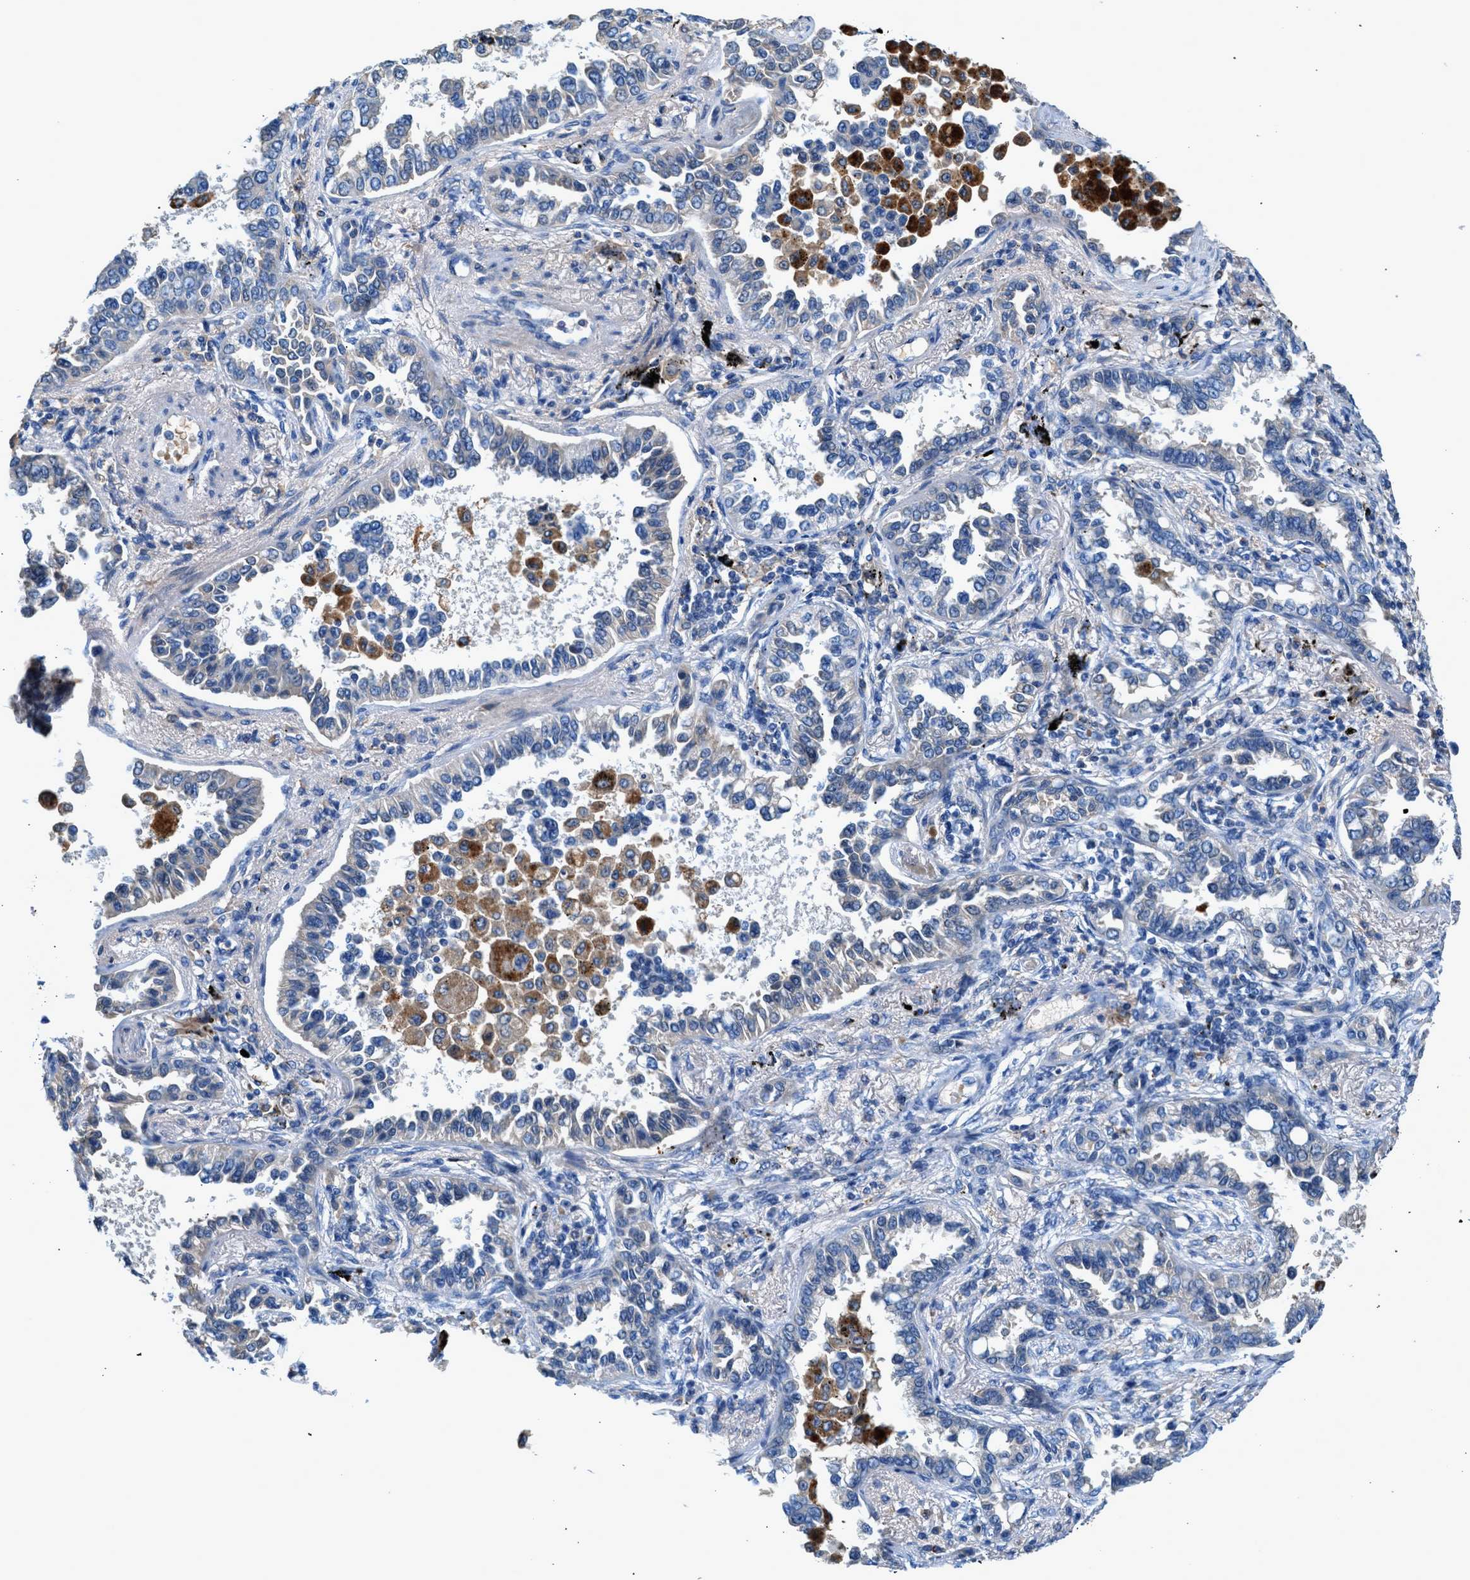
{"staining": {"intensity": "negative", "quantity": "none", "location": "none"}, "tissue": "lung cancer", "cell_type": "Tumor cells", "image_type": "cancer", "snomed": [{"axis": "morphology", "description": "Normal tissue, NOS"}, {"axis": "morphology", "description": "Adenocarcinoma, NOS"}, {"axis": "topography", "description": "Lung"}], "caption": "The photomicrograph displays no significant positivity in tumor cells of adenocarcinoma (lung).", "gene": "RWDD2B", "patient": {"sex": "male", "age": 59}}